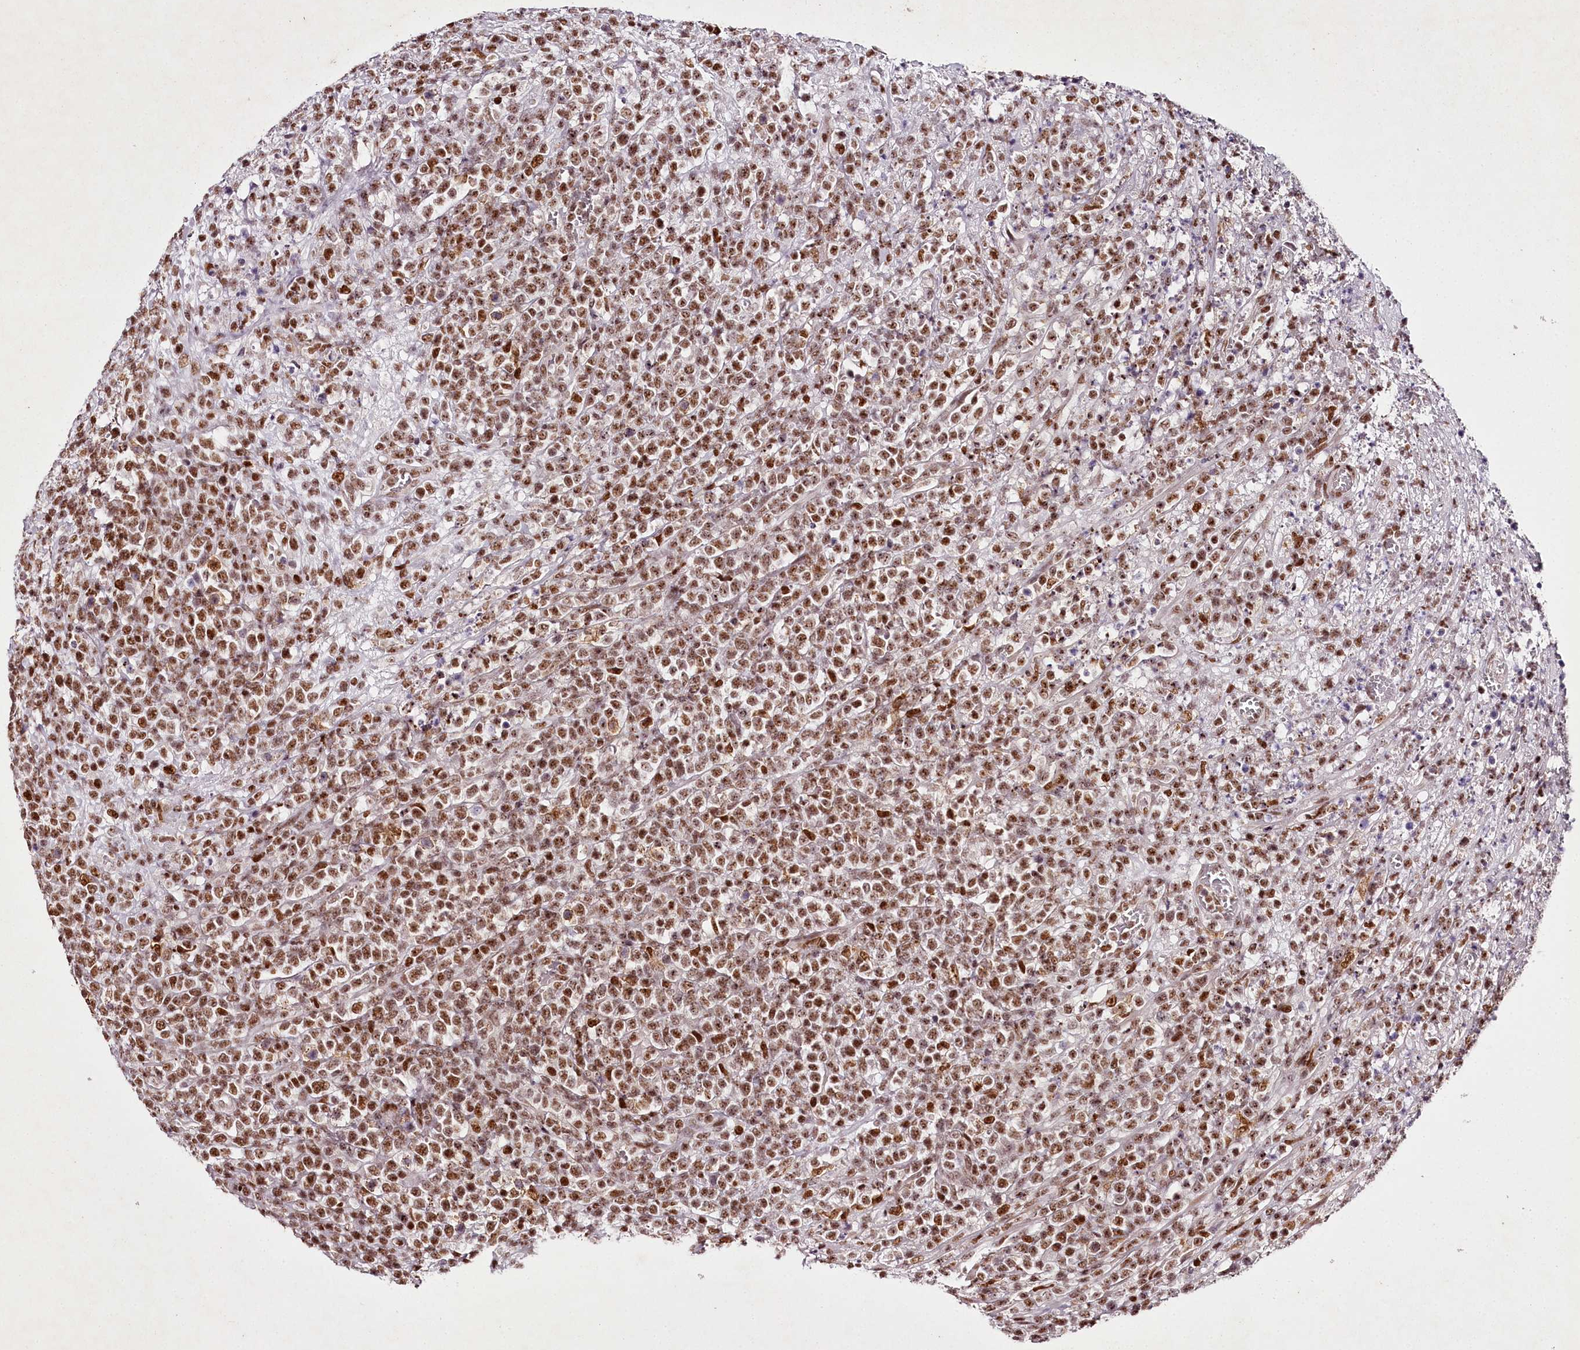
{"staining": {"intensity": "moderate", "quantity": ">75%", "location": "nuclear"}, "tissue": "lymphoma", "cell_type": "Tumor cells", "image_type": "cancer", "snomed": [{"axis": "morphology", "description": "Malignant lymphoma, non-Hodgkin's type, High grade"}, {"axis": "topography", "description": "Colon"}], "caption": "This is an image of IHC staining of malignant lymphoma, non-Hodgkin's type (high-grade), which shows moderate staining in the nuclear of tumor cells.", "gene": "PSPC1", "patient": {"sex": "female", "age": 53}}